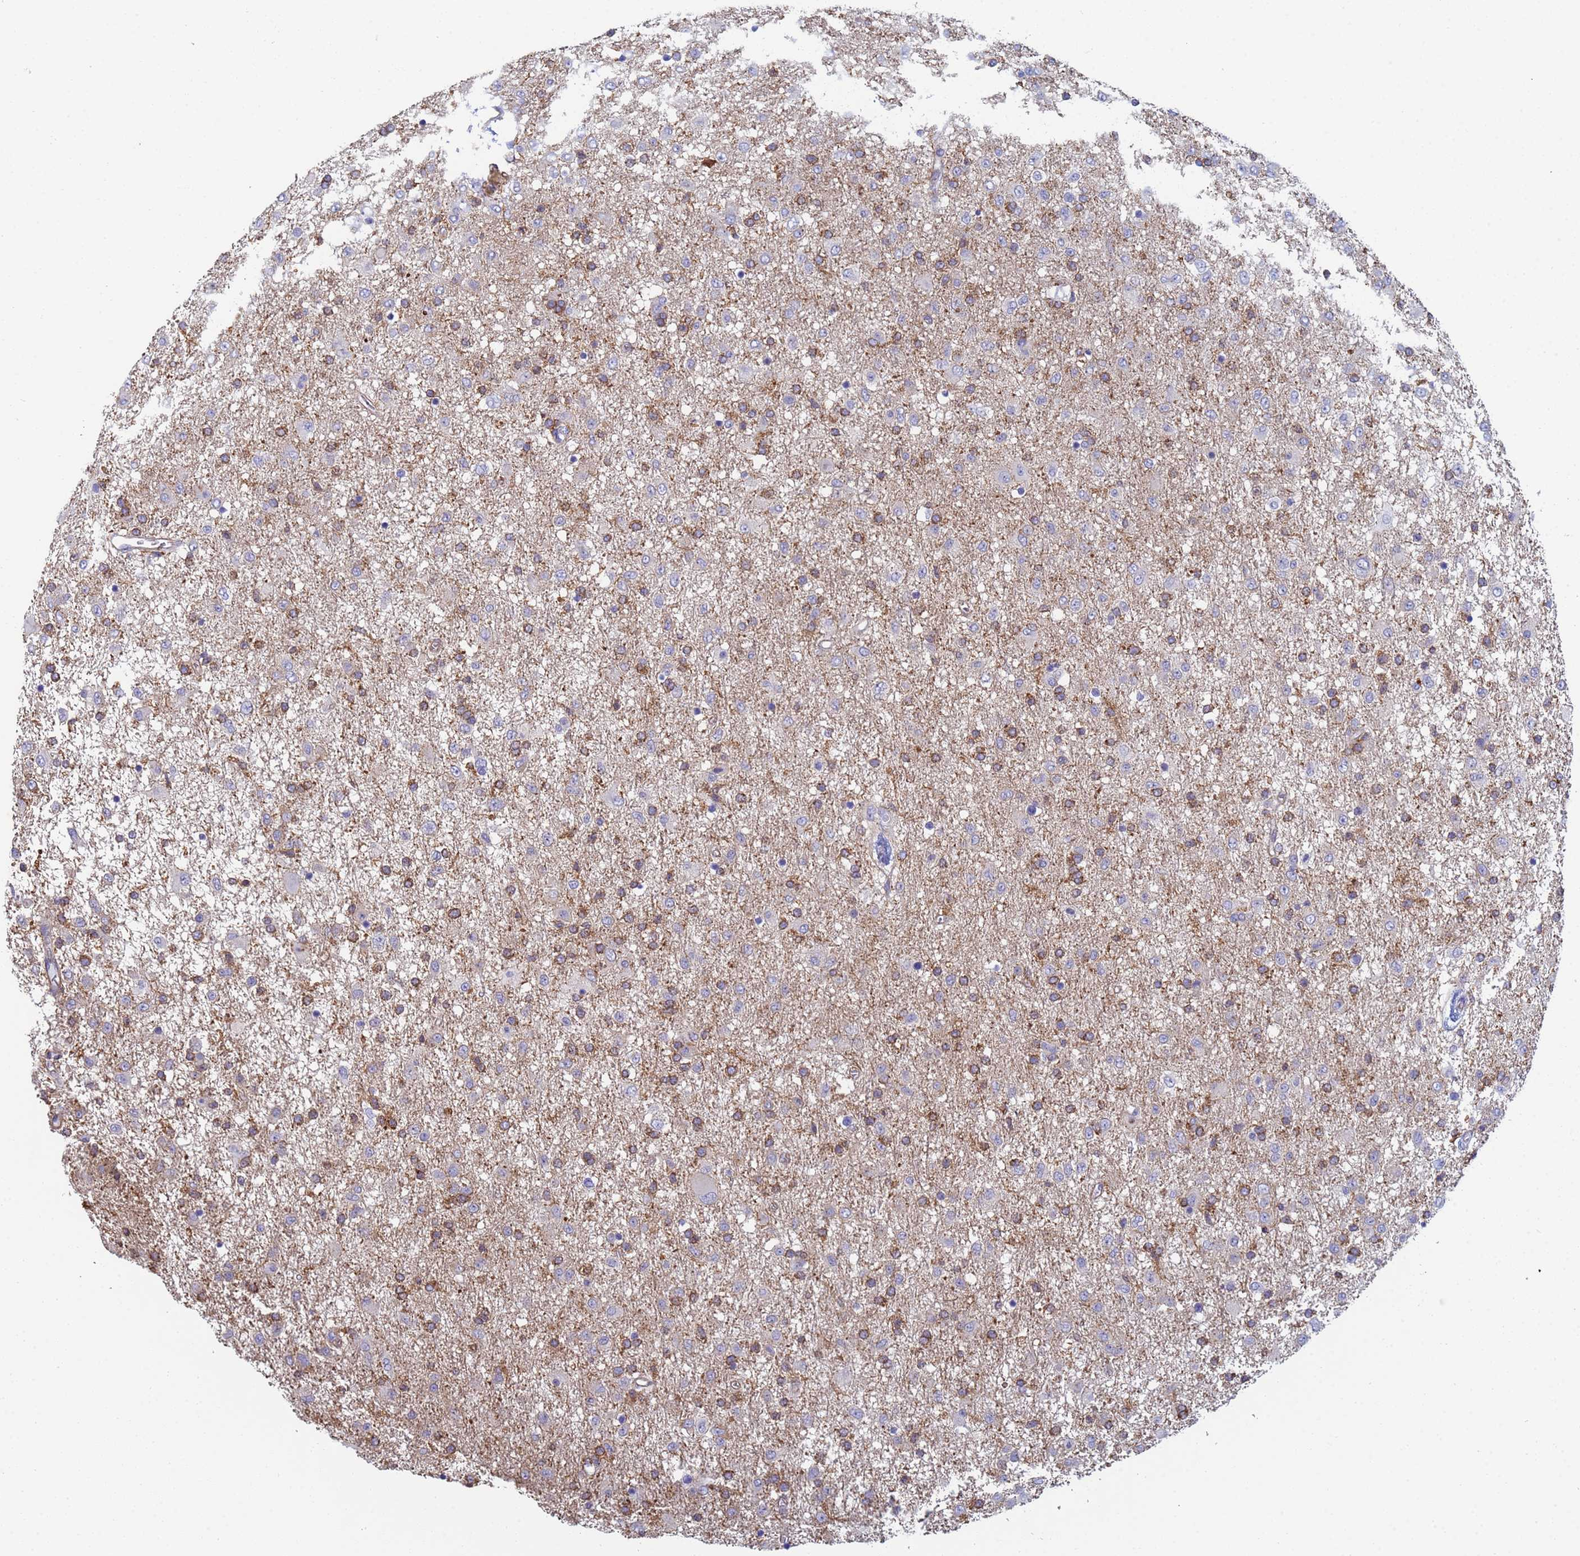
{"staining": {"intensity": "moderate", "quantity": "<25%", "location": "cytoplasmic/membranous"}, "tissue": "glioma", "cell_type": "Tumor cells", "image_type": "cancer", "snomed": [{"axis": "morphology", "description": "Glioma, malignant, Low grade"}, {"axis": "topography", "description": "Brain"}], "caption": "Protein staining shows moderate cytoplasmic/membranous staining in about <25% of tumor cells in glioma. Using DAB (3,3'-diaminobenzidine) (brown) and hematoxylin (blue) stains, captured at high magnification using brightfield microscopy.", "gene": "ZNG1B", "patient": {"sex": "male", "age": 65}}